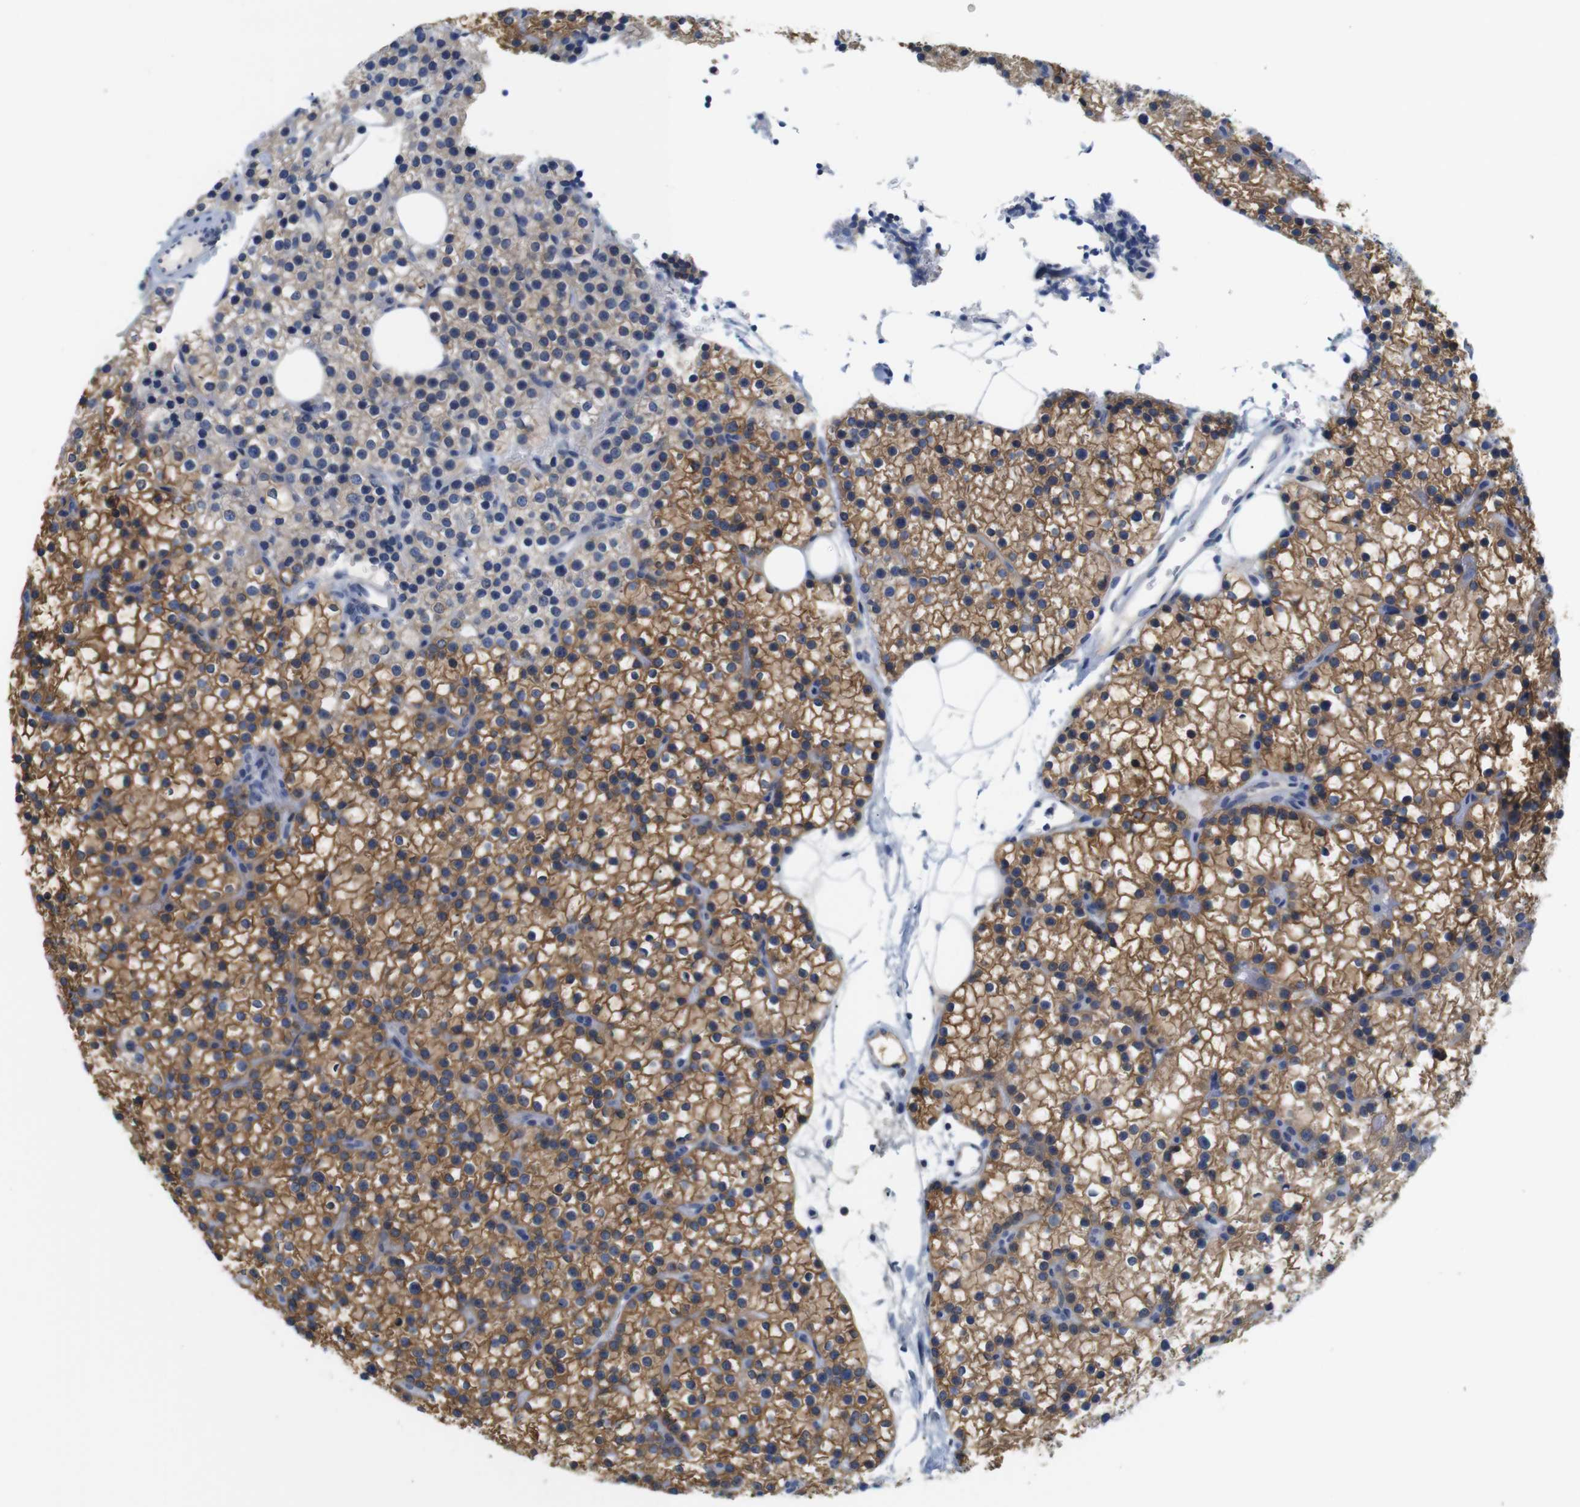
{"staining": {"intensity": "moderate", "quantity": ">75%", "location": "cytoplasmic/membranous"}, "tissue": "parathyroid gland", "cell_type": "Glandular cells", "image_type": "normal", "snomed": [{"axis": "morphology", "description": "Normal tissue, NOS"}, {"axis": "morphology", "description": "Adenoma, NOS"}, {"axis": "topography", "description": "Parathyroid gland"}], "caption": "Brown immunohistochemical staining in unremarkable human parathyroid gland shows moderate cytoplasmic/membranous expression in approximately >75% of glandular cells. (IHC, brightfield microscopy, high magnification).", "gene": "NEBL", "patient": {"sex": "female", "age": 70}}